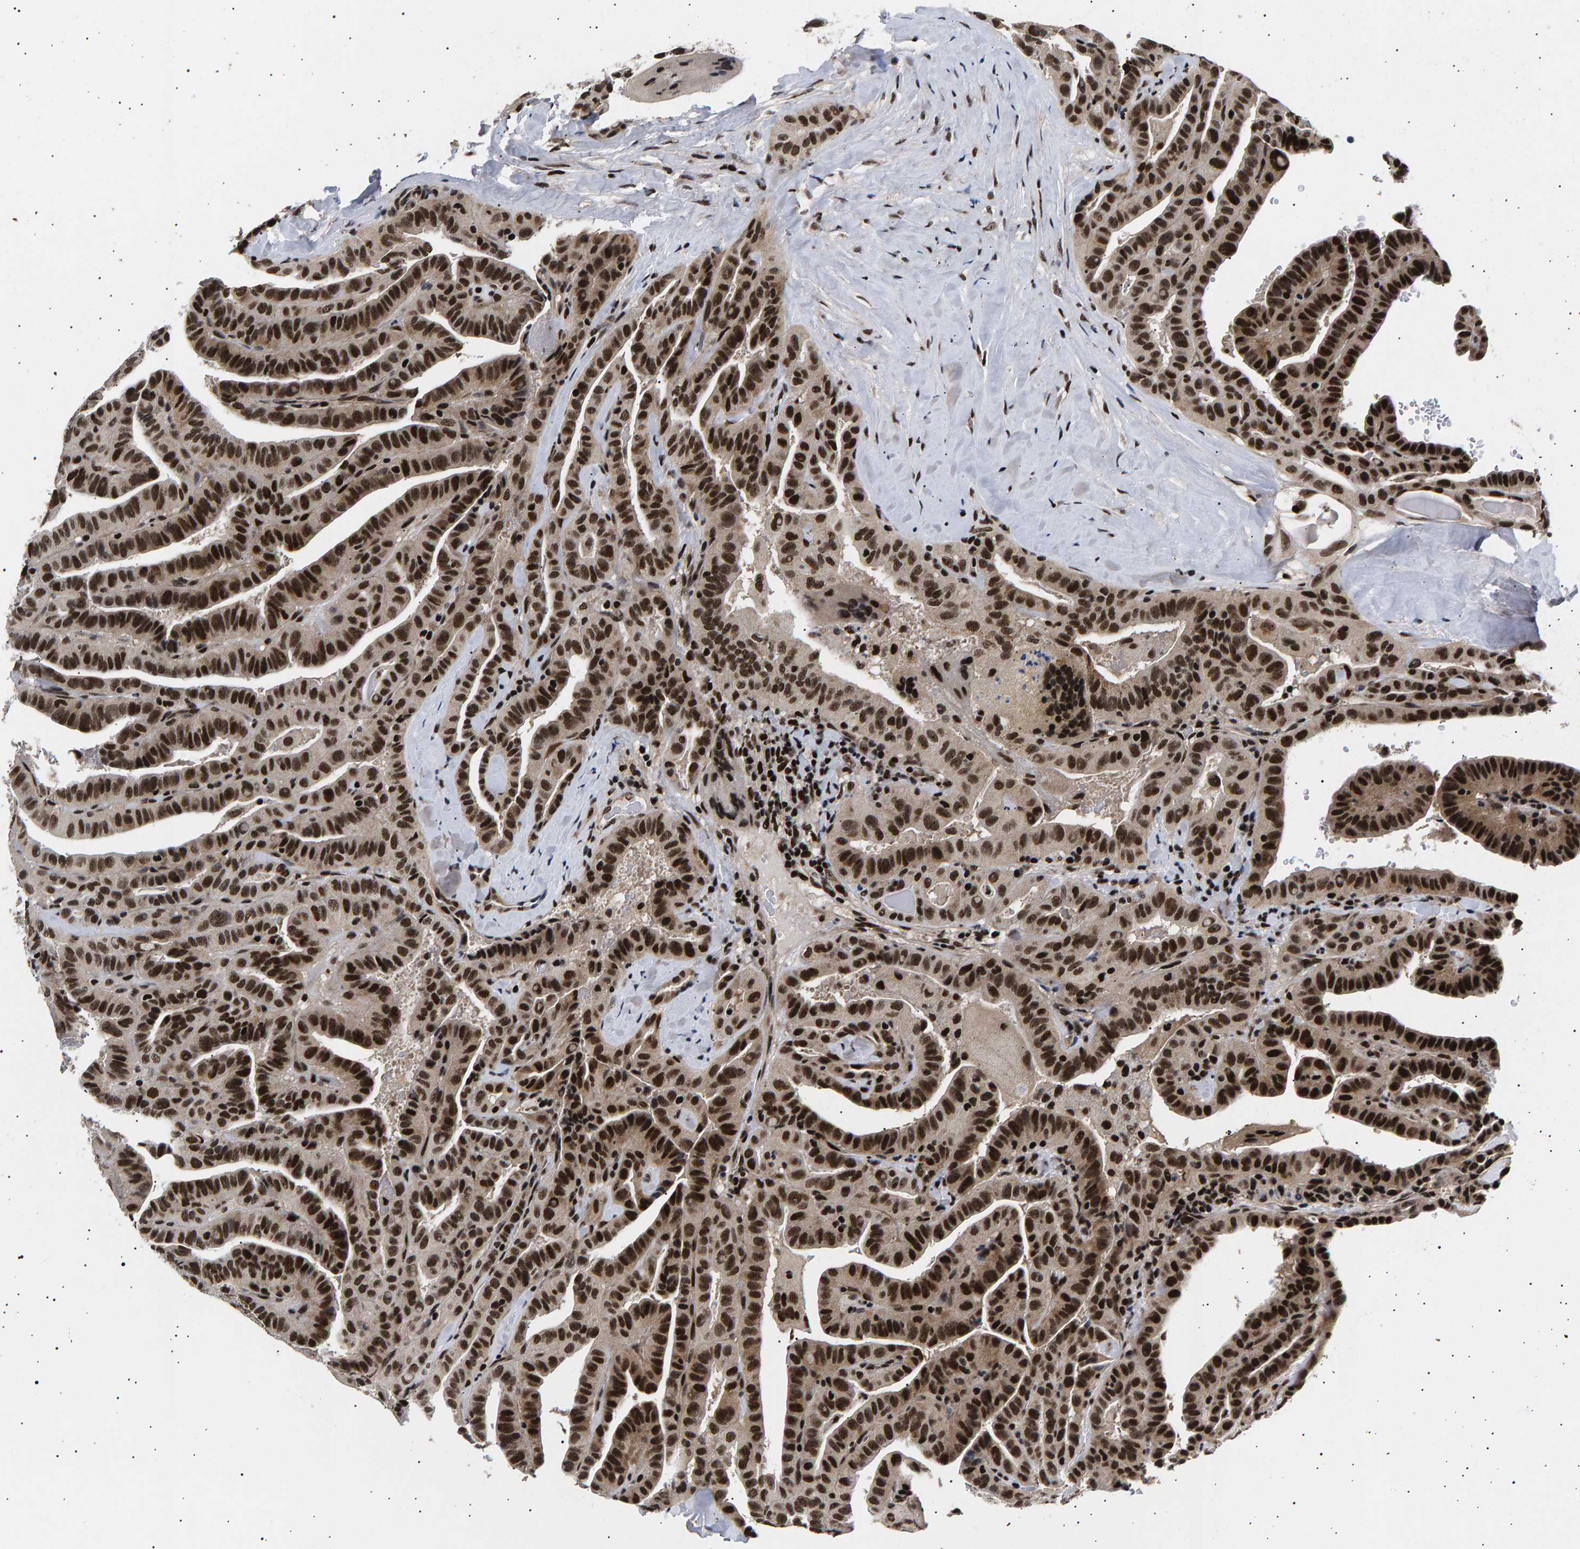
{"staining": {"intensity": "strong", "quantity": ">75%", "location": "nuclear"}, "tissue": "thyroid cancer", "cell_type": "Tumor cells", "image_type": "cancer", "snomed": [{"axis": "morphology", "description": "Papillary adenocarcinoma, NOS"}, {"axis": "topography", "description": "Thyroid gland"}], "caption": "About >75% of tumor cells in thyroid papillary adenocarcinoma exhibit strong nuclear protein expression as visualized by brown immunohistochemical staining.", "gene": "ANKRD40", "patient": {"sex": "male", "age": 77}}